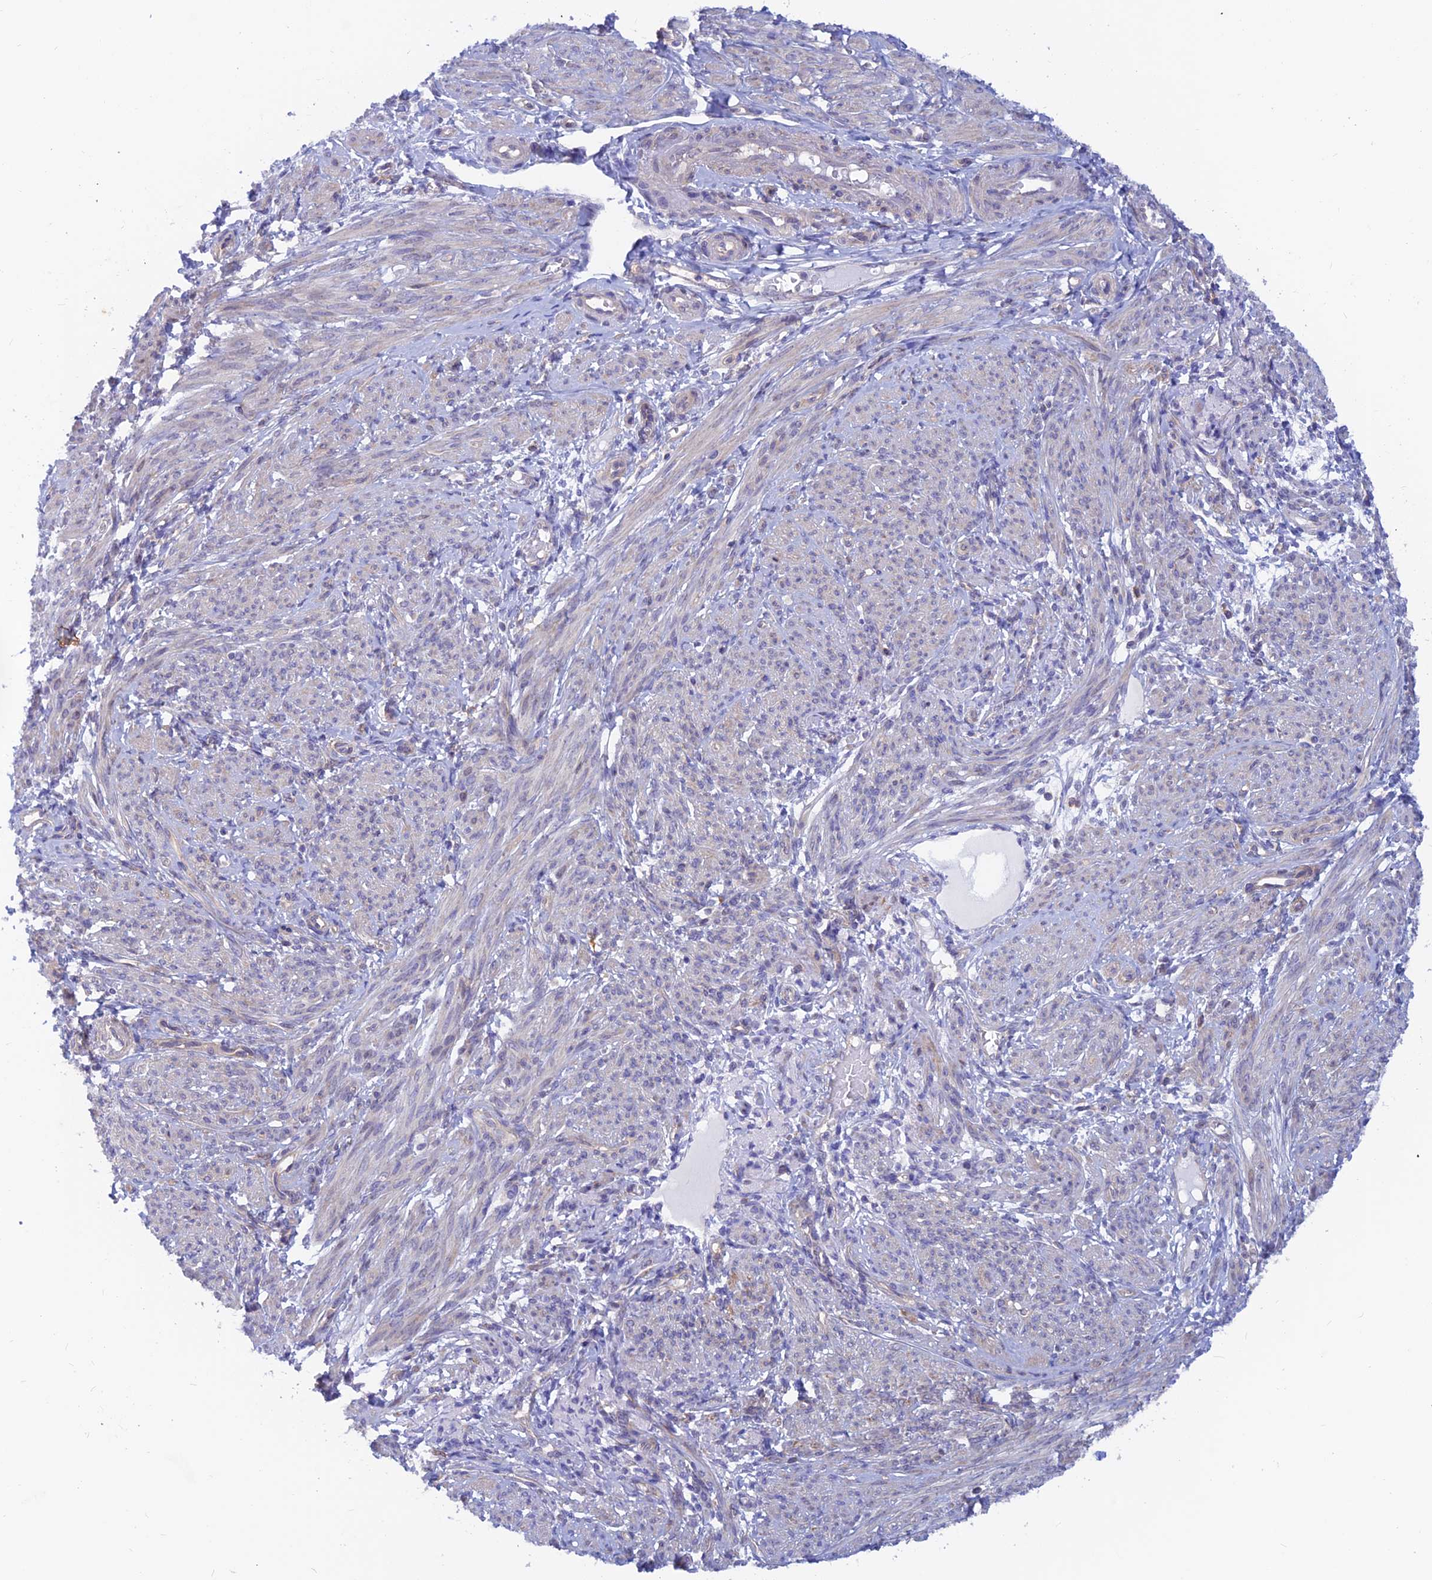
{"staining": {"intensity": "negative", "quantity": "none", "location": "none"}, "tissue": "smooth muscle", "cell_type": "Smooth muscle cells", "image_type": "normal", "snomed": [{"axis": "morphology", "description": "Normal tissue, NOS"}, {"axis": "topography", "description": "Smooth muscle"}], "caption": "Smooth muscle cells show no significant positivity in normal smooth muscle.", "gene": "DNAJC16", "patient": {"sex": "female", "age": 39}}